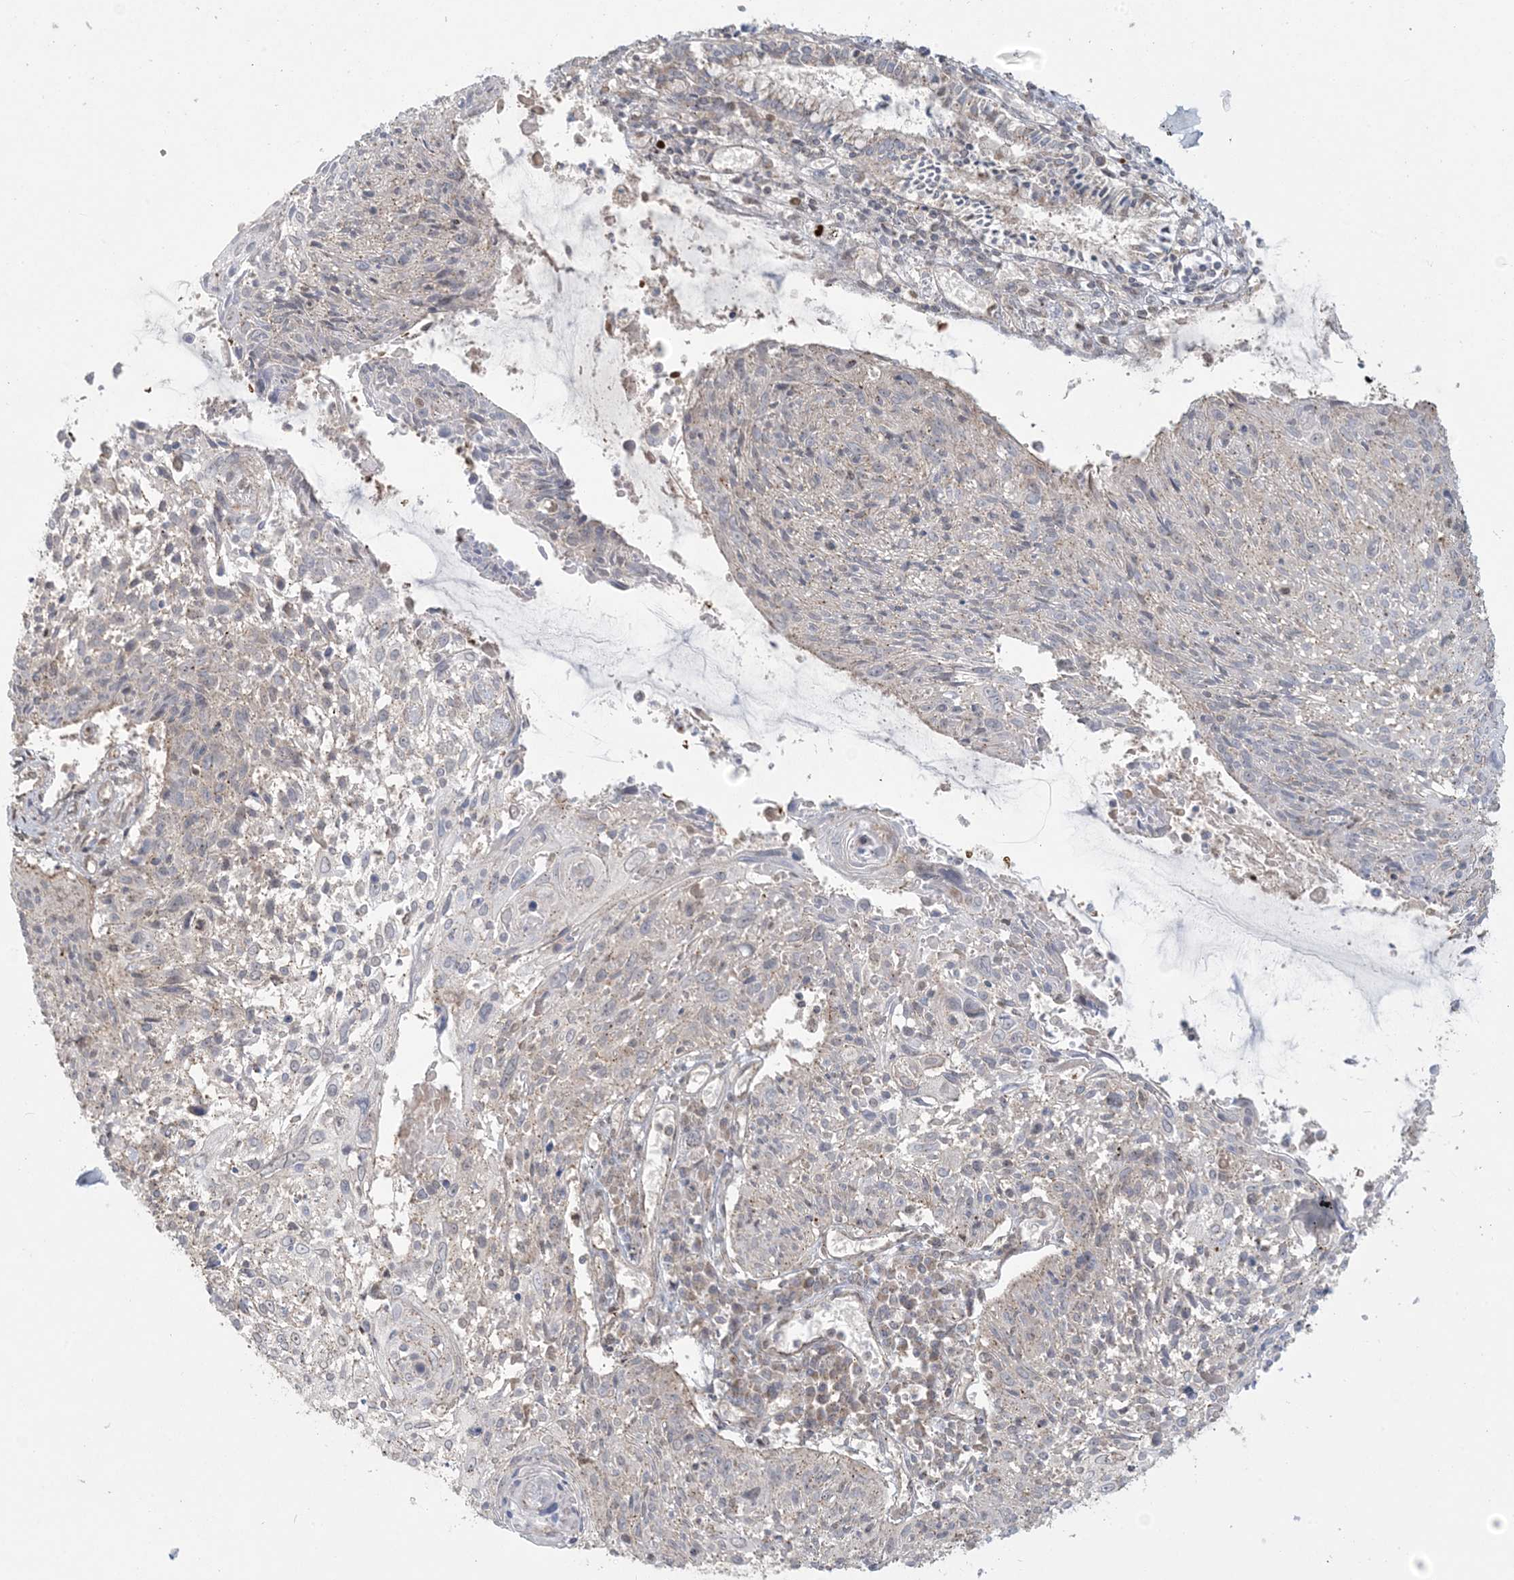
{"staining": {"intensity": "negative", "quantity": "none", "location": "none"}, "tissue": "cervical cancer", "cell_type": "Tumor cells", "image_type": "cancer", "snomed": [{"axis": "morphology", "description": "Squamous cell carcinoma, NOS"}, {"axis": "topography", "description": "Cervix"}], "caption": "Protein analysis of squamous cell carcinoma (cervical) demonstrates no significant expression in tumor cells.", "gene": "ABCF3", "patient": {"sex": "female", "age": 51}}